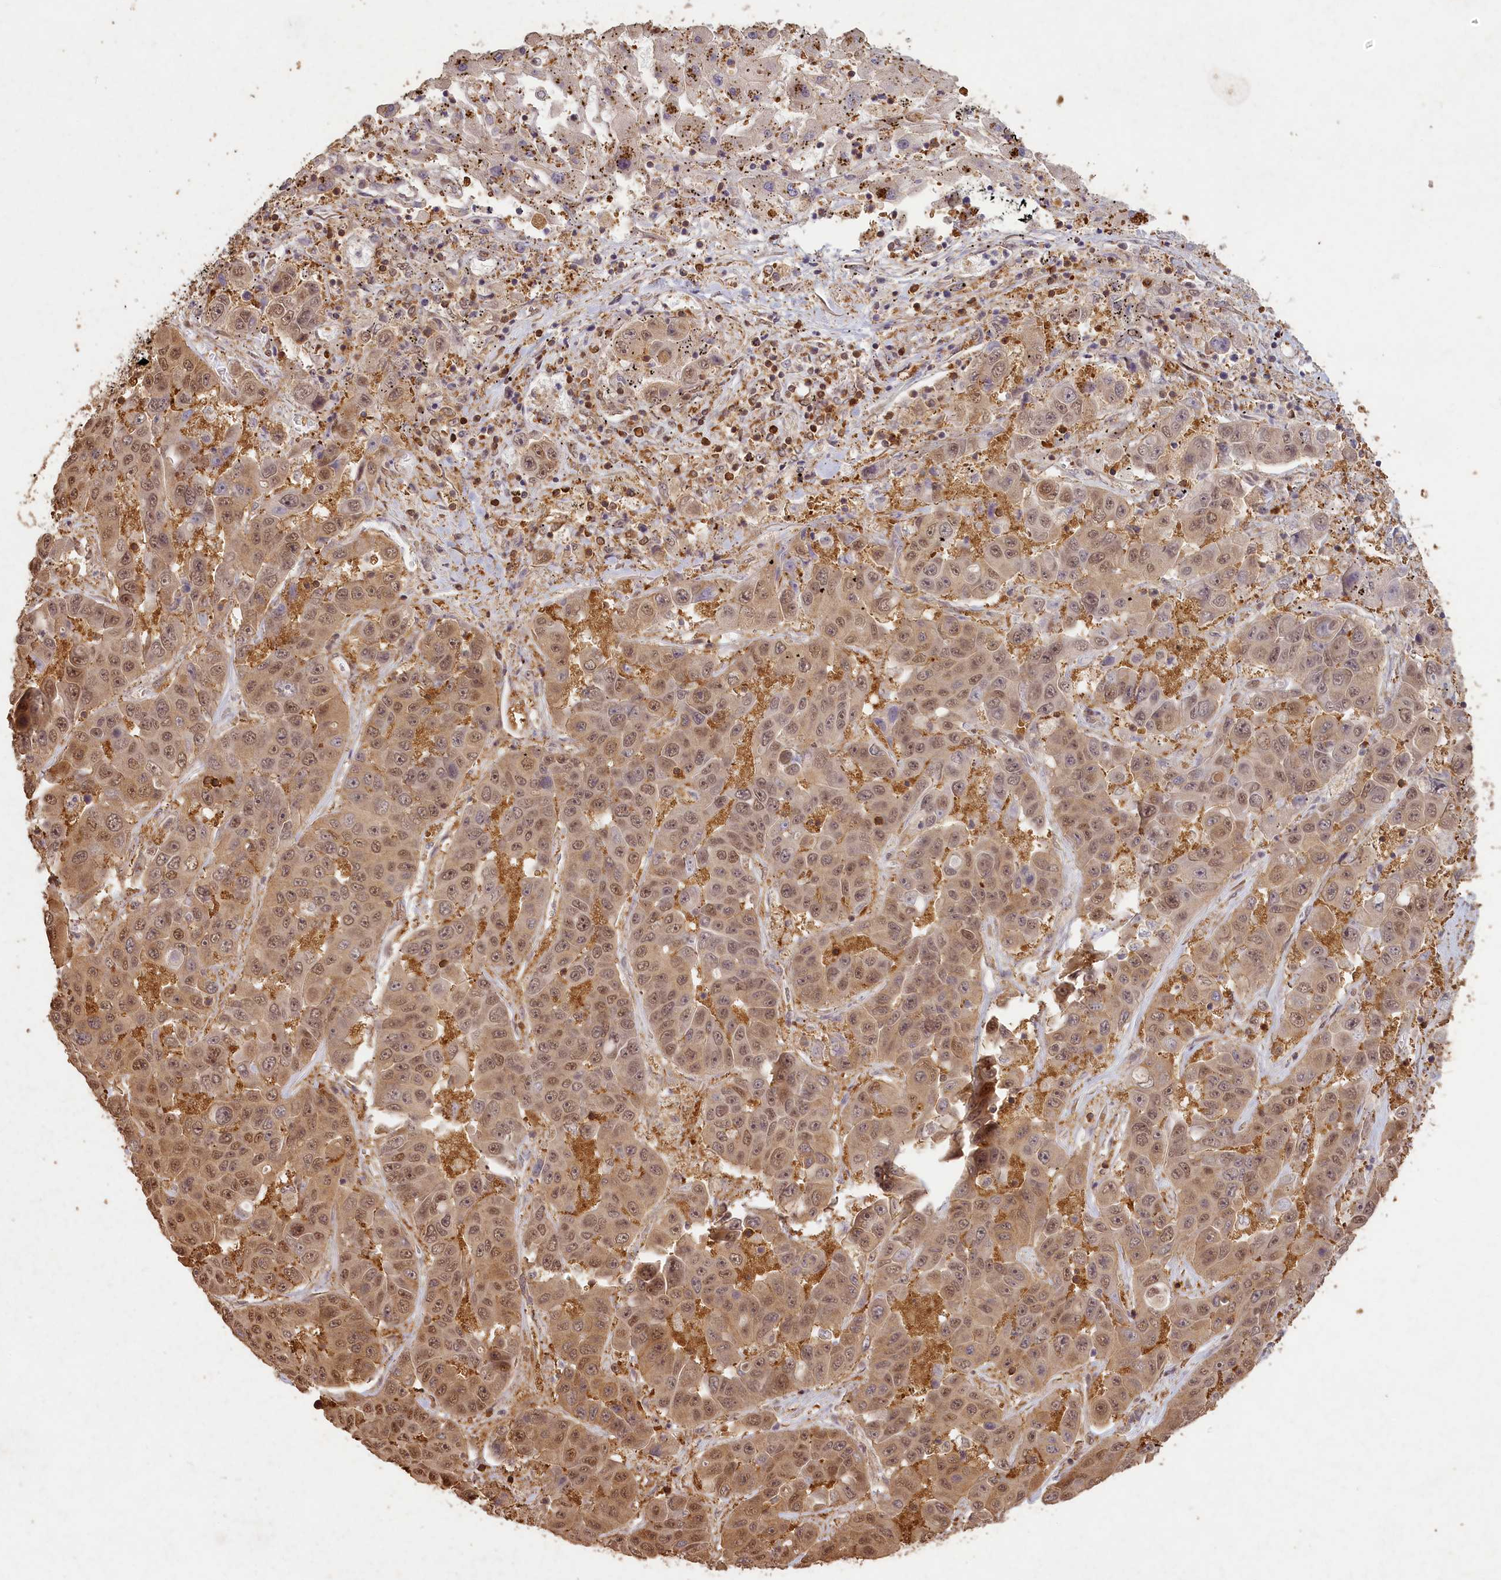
{"staining": {"intensity": "moderate", "quantity": ">75%", "location": "cytoplasmic/membranous,nuclear"}, "tissue": "liver cancer", "cell_type": "Tumor cells", "image_type": "cancer", "snomed": [{"axis": "morphology", "description": "Cholangiocarcinoma"}, {"axis": "topography", "description": "Liver"}], "caption": "High-magnification brightfield microscopy of liver cholangiocarcinoma stained with DAB (brown) and counterstained with hematoxylin (blue). tumor cells exhibit moderate cytoplasmic/membranous and nuclear positivity is seen in about>75% of cells. (brown staining indicates protein expression, while blue staining denotes nuclei).", "gene": "MADD", "patient": {"sex": "female", "age": 52}}